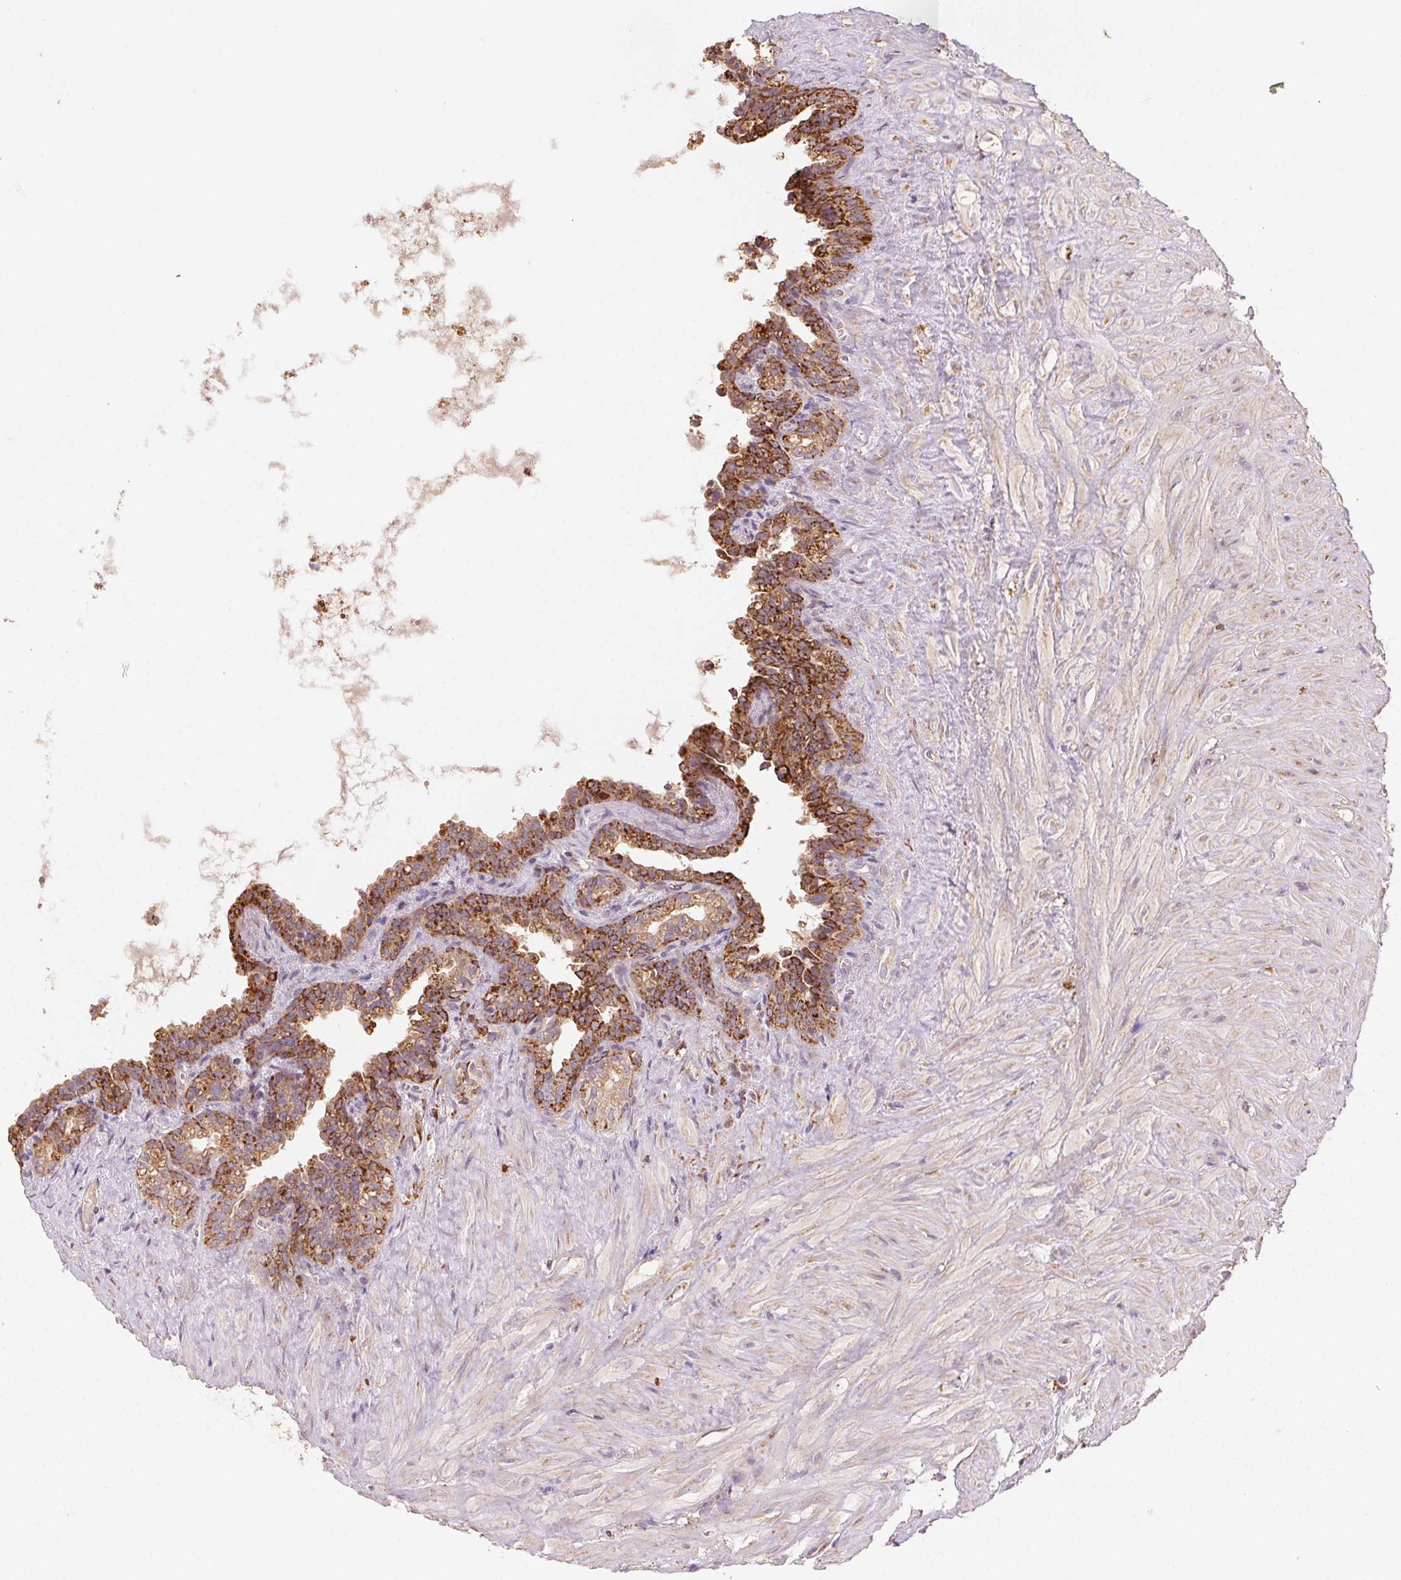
{"staining": {"intensity": "strong", "quantity": "25%-75%", "location": "cytoplasmic/membranous"}, "tissue": "seminal vesicle", "cell_type": "Glandular cells", "image_type": "normal", "snomed": [{"axis": "morphology", "description": "Normal tissue, NOS"}, {"axis": "topography", "description": "Seminal veicle"}], "caption": "Normal seminal vesicle demonstrates strong cytoplasmic/membranous expression in about 25%-75% of glandular cells, visualized by immunohistochemistry.", "gene": "FNBP1L", "patient": {"sex": "male", "age": 76}}